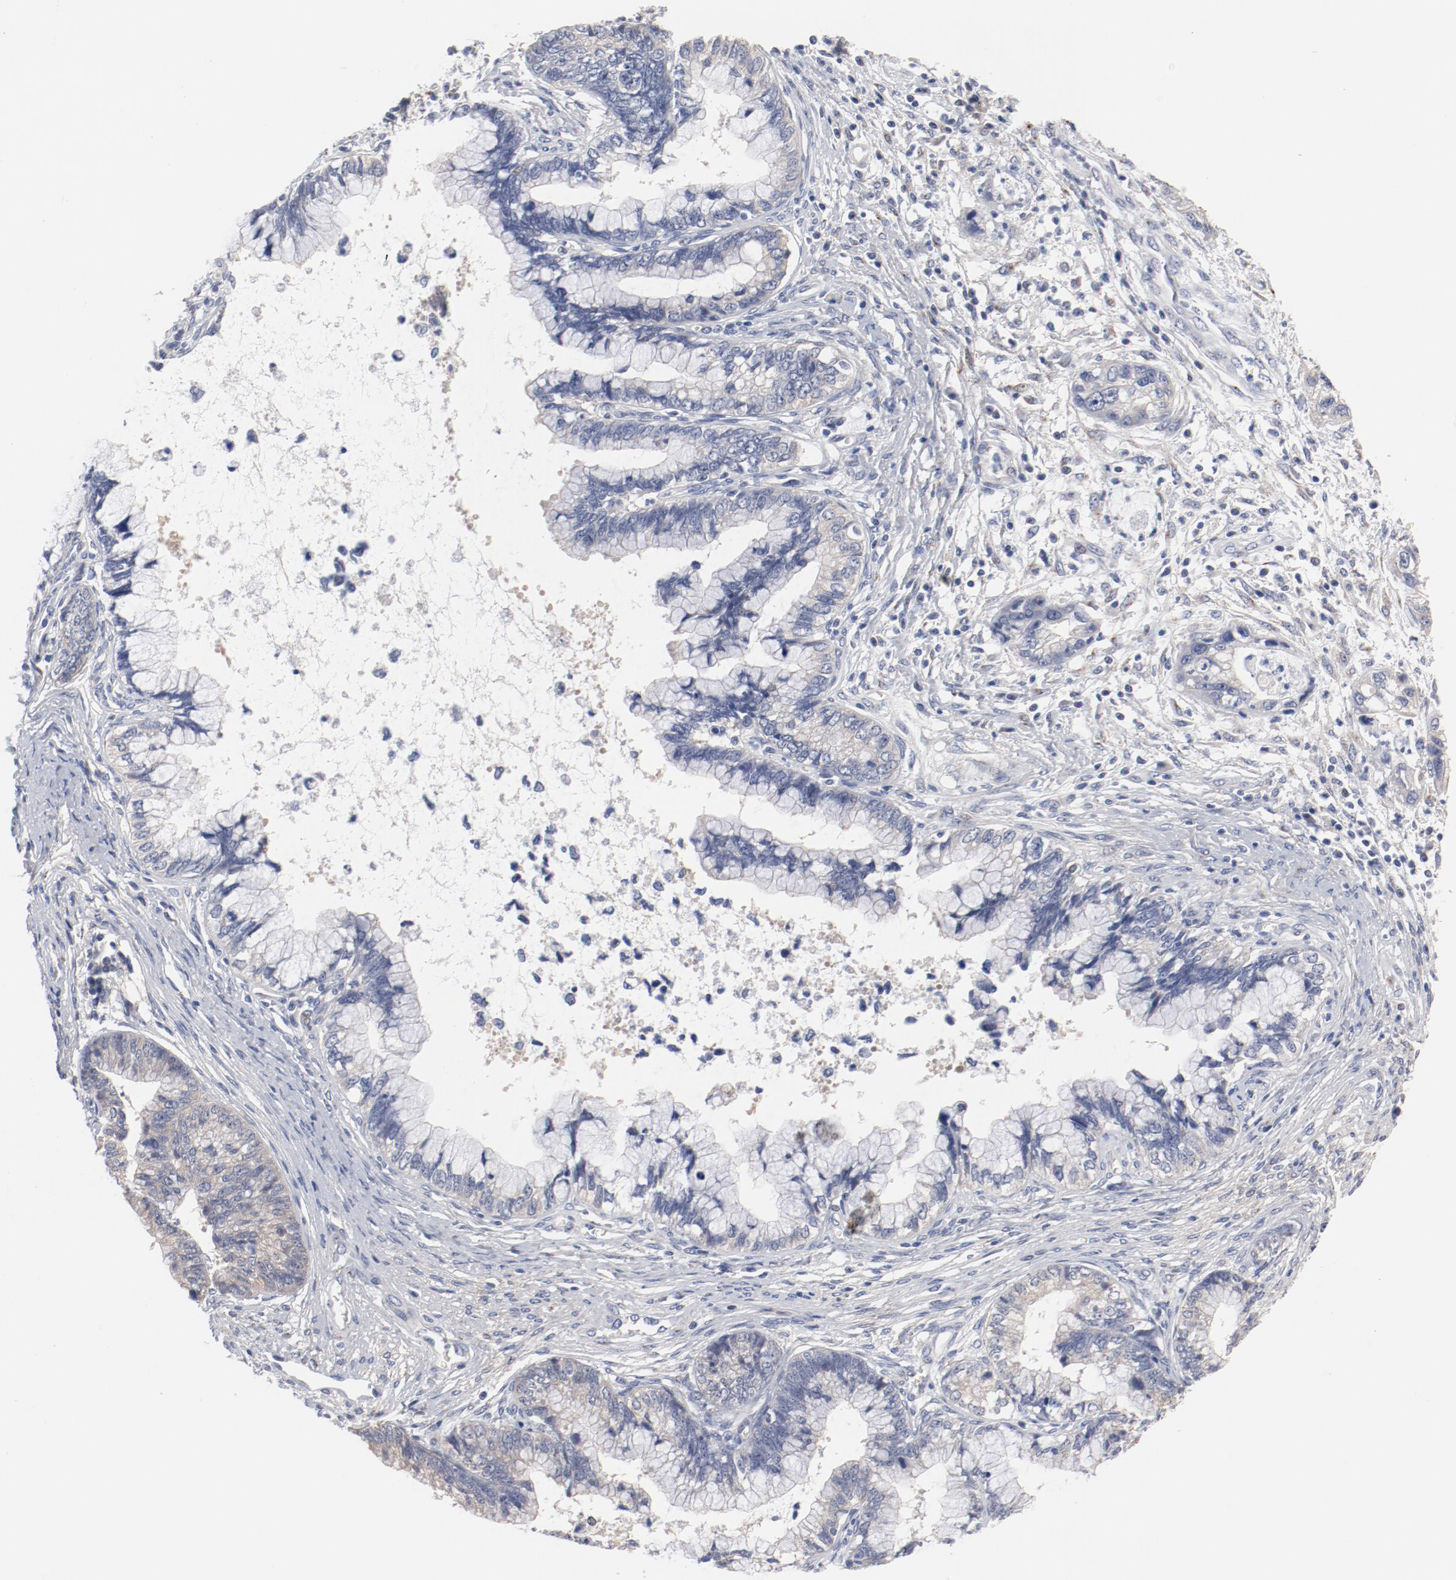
{"staining": {"intensity": "weak", "quantity": "<25%", "location": "cytoplasmic/membranous"}, "tissue": "cervical cancer", "cell_type": "Tumor cells", "image_type": "cancer", "snomed": [{"axis": "morphology", "description": "Adenocarcinoma, NOS"}, {"axis": "topography", "description": "Cervix"}], "caption": "Immunohistochemical staining of human cervical adenocarcinoma displays no significant positivity in tumor cells.", "gene": "GPR143", "patient": {"sex": "female", "age": 44}}